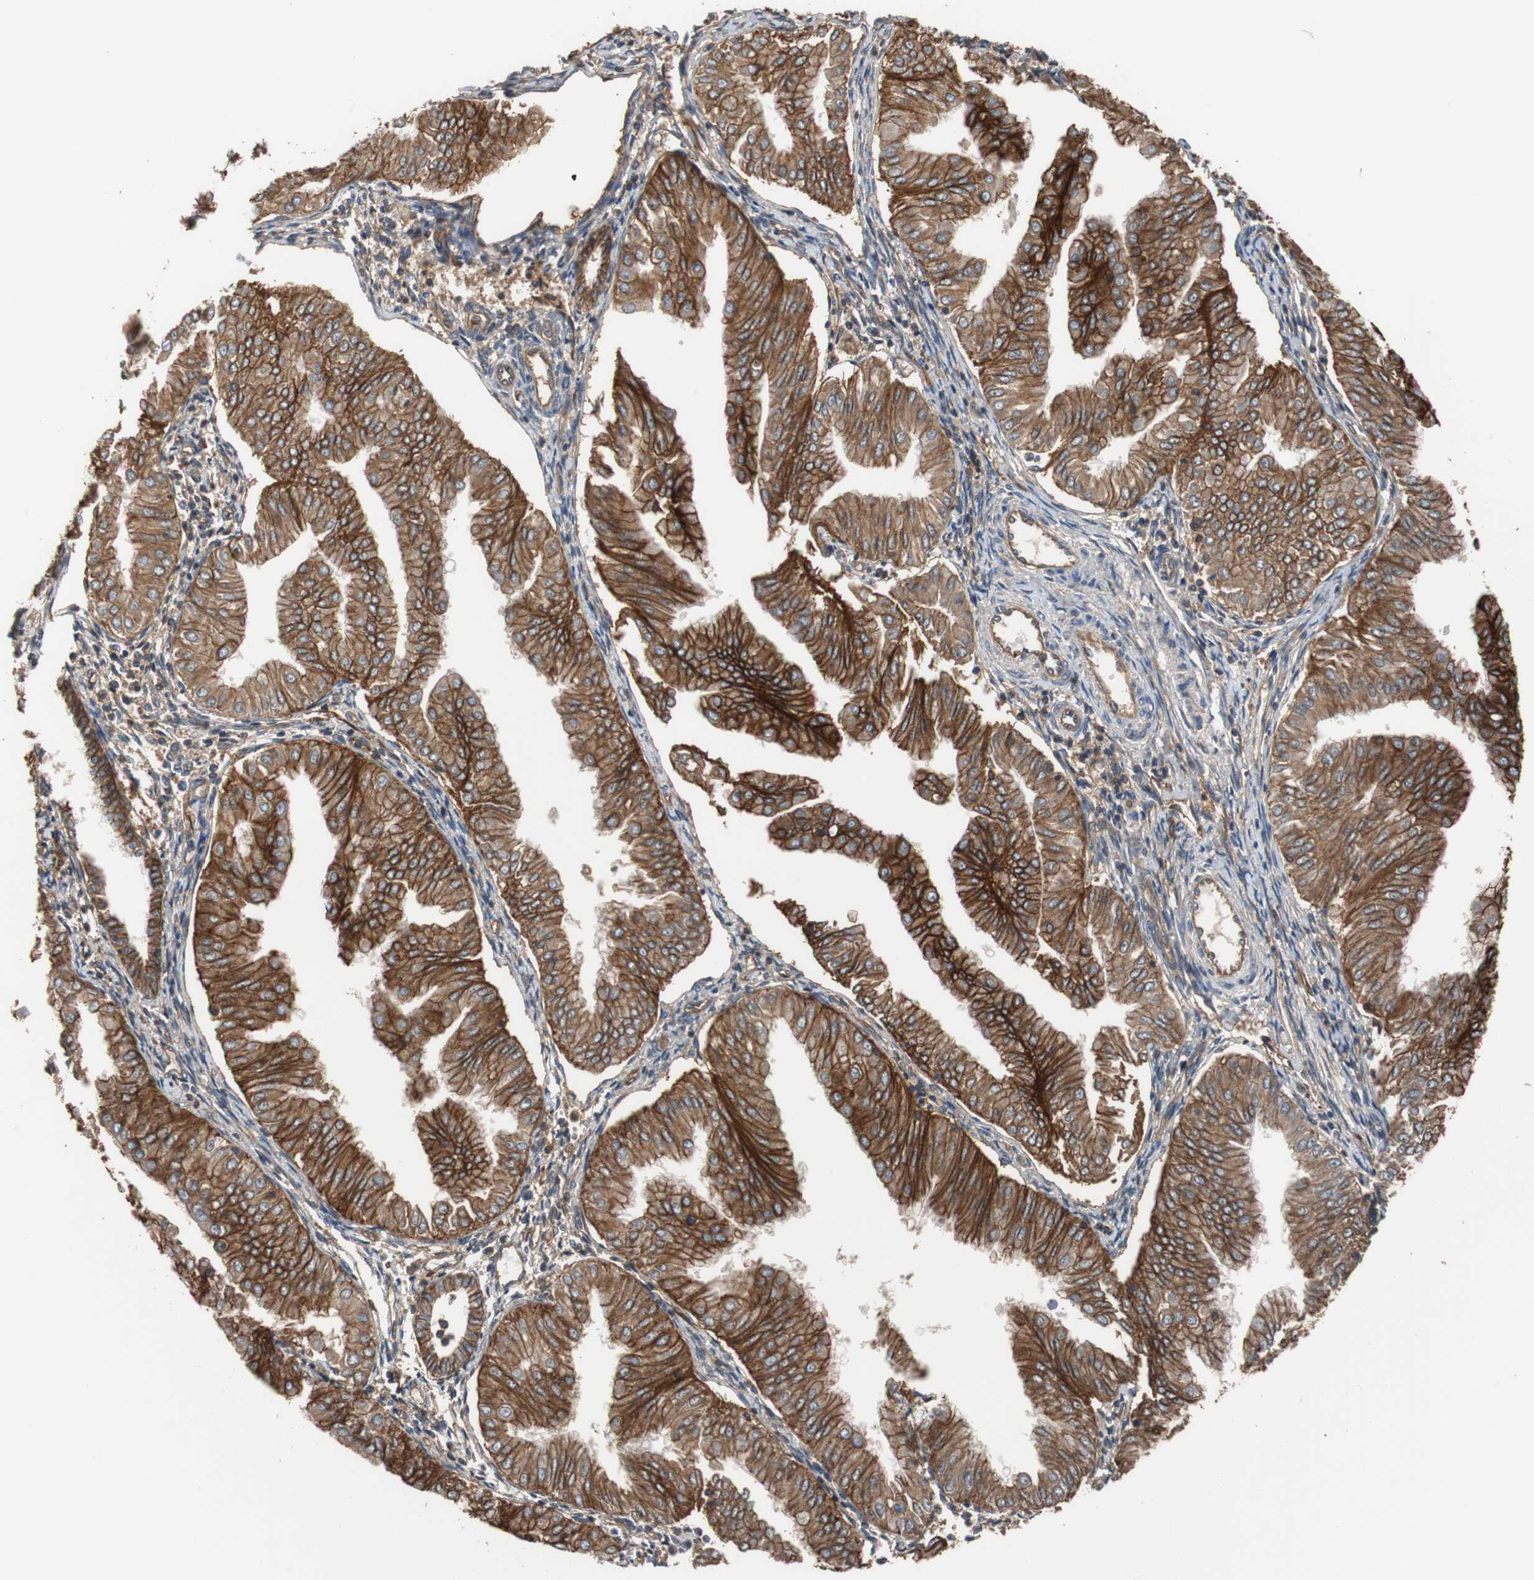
{"staining": {"intensity": "strong", "quantity": ">75%", "location": "cytoplasmic/membranous"}, "tissue": "endometrial cancer", "cell_type": "Tumor cells", "image_type": "cancer", "snomed": [{"axis": "morphology", "description": "Adenocarcinoma, NOS"}, {"axis": "topography", "description": "Endometrium"}], "caption": "A high amount of strong cytoplasmic/membranous staining is identified in about >75% of tumor cells in endometrial adenocarcinoma tissue.", "gene": "NDRG1", "patient": {"sex": "female", "age": 53}}